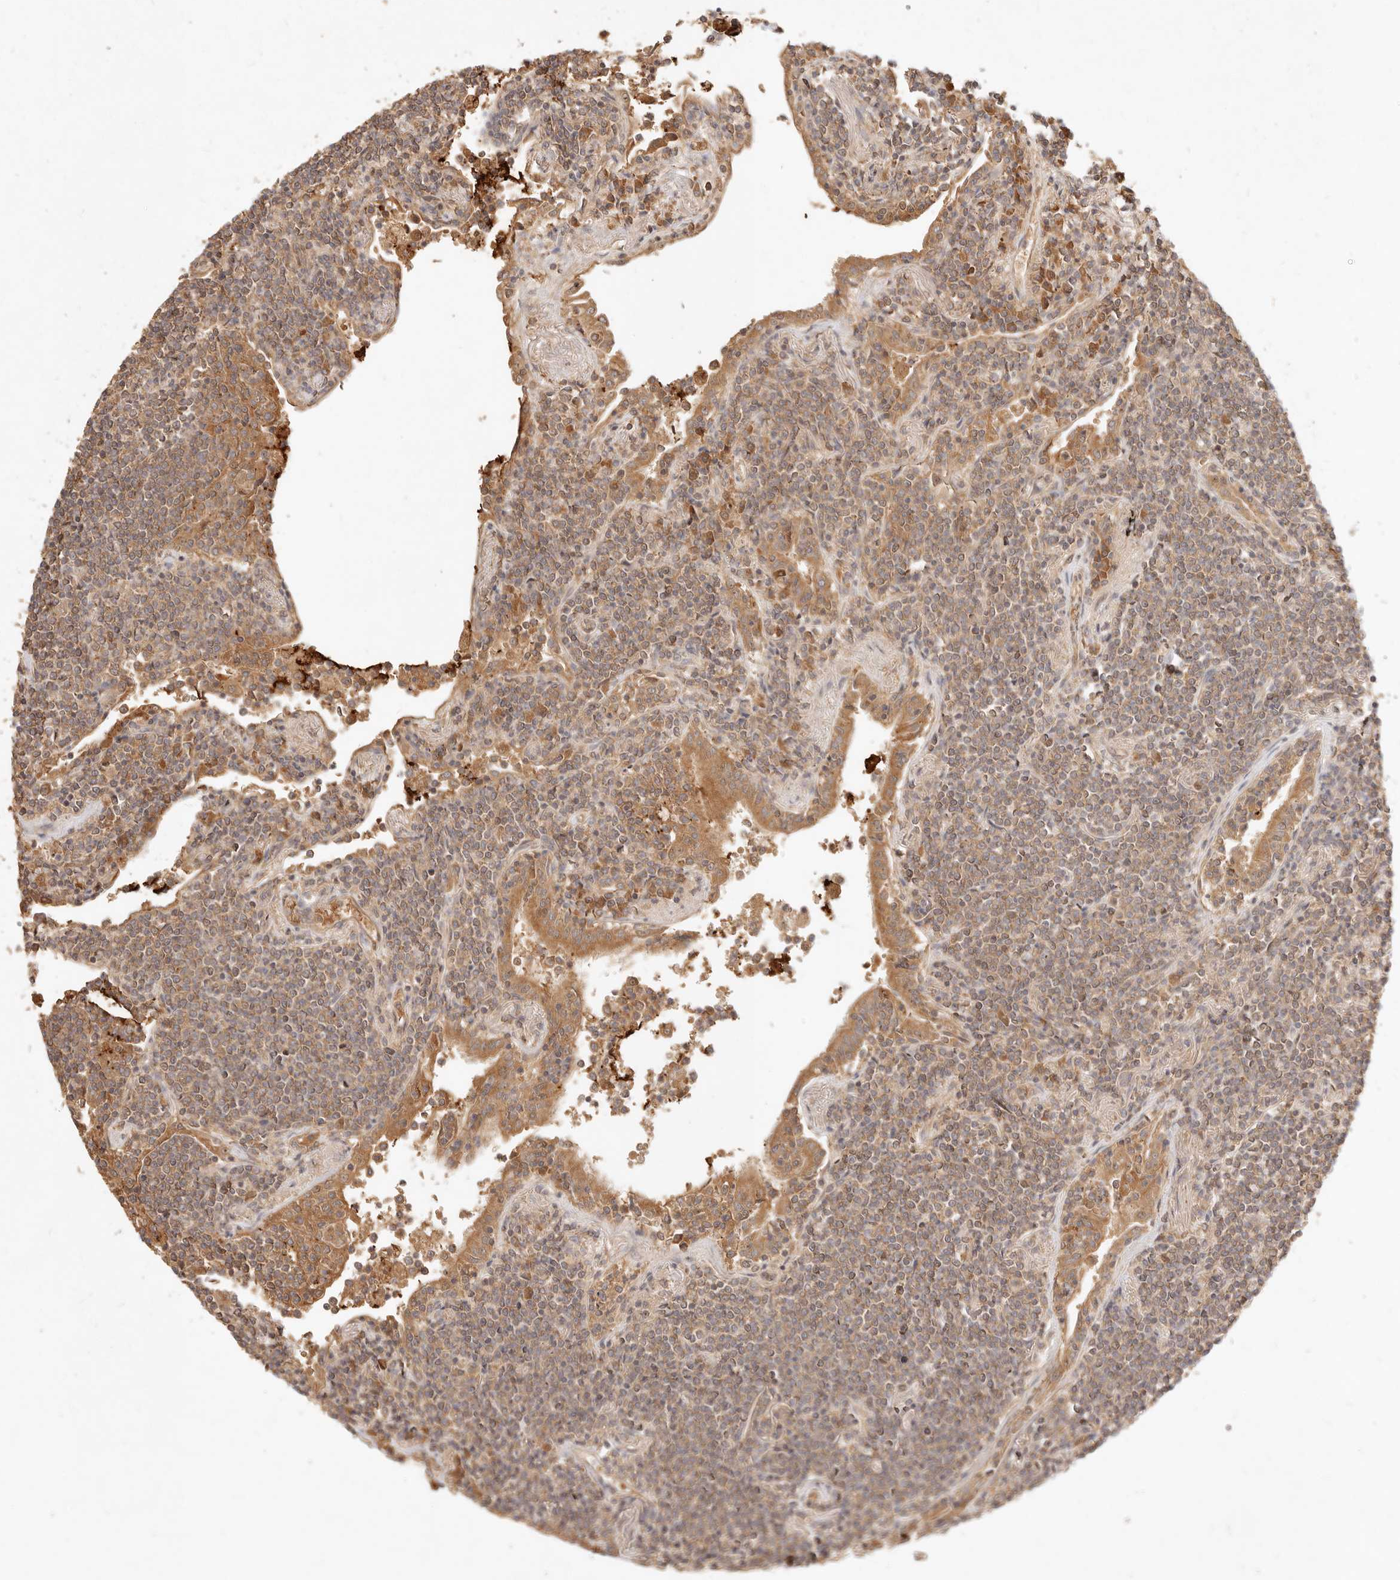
{"staining": {"intensity": "moderate", "quantity": ">75%", "location": "cytoplasmic/membranous"}, "tissue": "lymphoma", "cell_type": "Tumor cells", "image_type": "cancer", "snomed": [{"axis": "morphology", "description": "Malignant lymphoma, non-Hodgkin's type, Low grade"}, {"axis": "topography", "description": "Lung"}], "caption": "An immunohistochemistry (IHC) image of neoplastic tissue is shown. Protein staining in brown labels moderate cytoplasmic/membranous positivity in lymphoma within tumor cells. The staining was performed using DAB to visualize the protein expression in brown, while the nuclei were stained in blue with hematoxylin (Magnification: 20x).", "gene": "FREM2", "patient": {"sex": "female", "age": 71}}